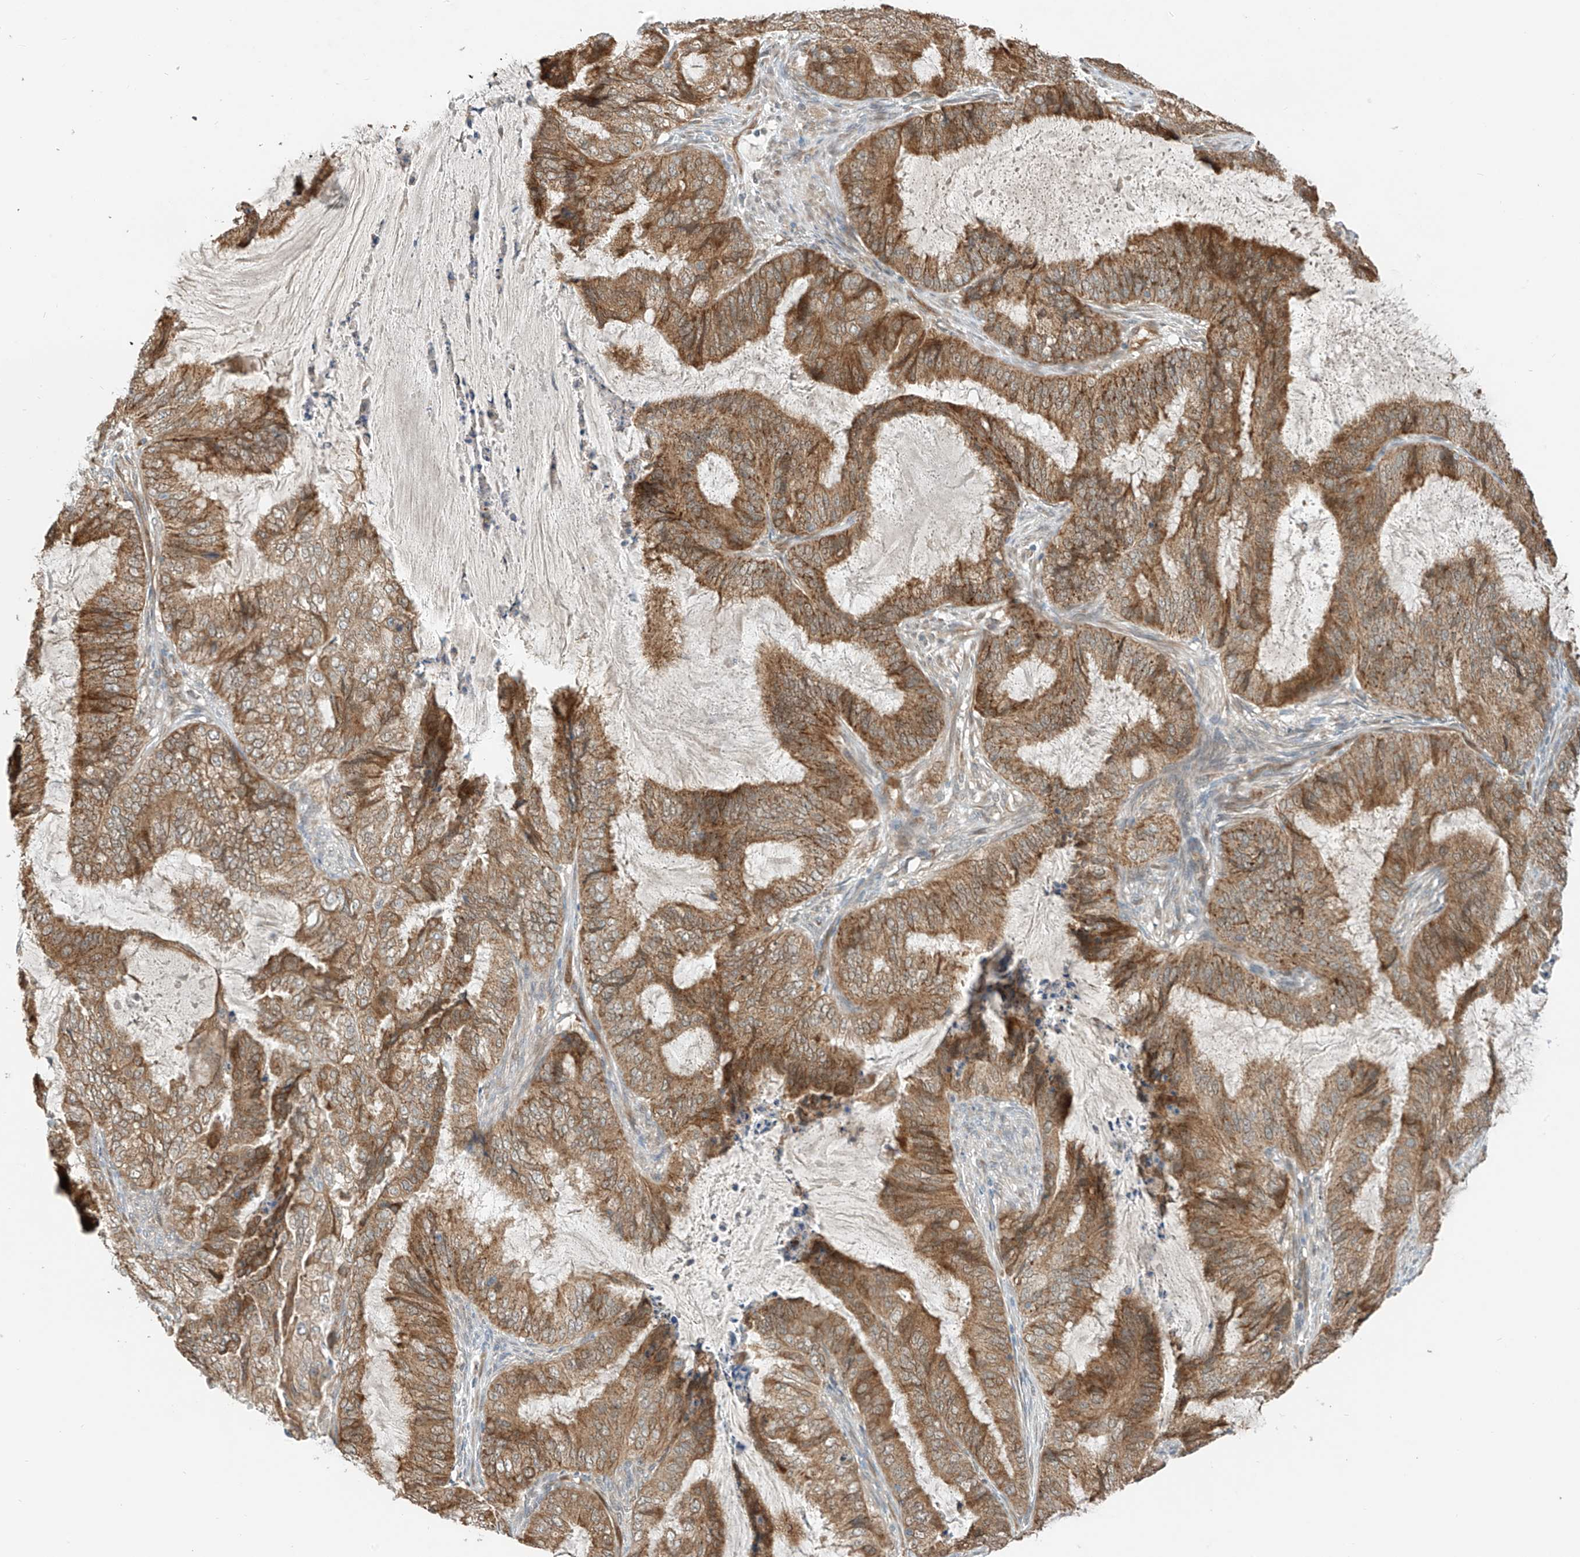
{"staining": {"intensity": "moderate", "quantity": ">75%", "location": "cytoplasmic/membranous"}, "tissue": "endometrial cancer", "cell_type": "Tumor cells", "image_type": "cancer", "snomed": [{"axis": "morphology", "description": "Adenocarcinoma, NOS"}, {"axis": "topography", "description": "Endometrium"}], "caption": "The micrograph demonstrates immunohistochemical staining of adenocarcinoma (endometrial). There is moderate cytoplasmic/membranous staining is appreciated in about >75% of tumor cells. (Stains: DAB (3,3'-diaminobenzidine) in brown, nuclei in blue, Microscopy: brightfield microscopy at high magnification).", "gene": "PPA2", "patient": {"sex": "female", "age": 51}}